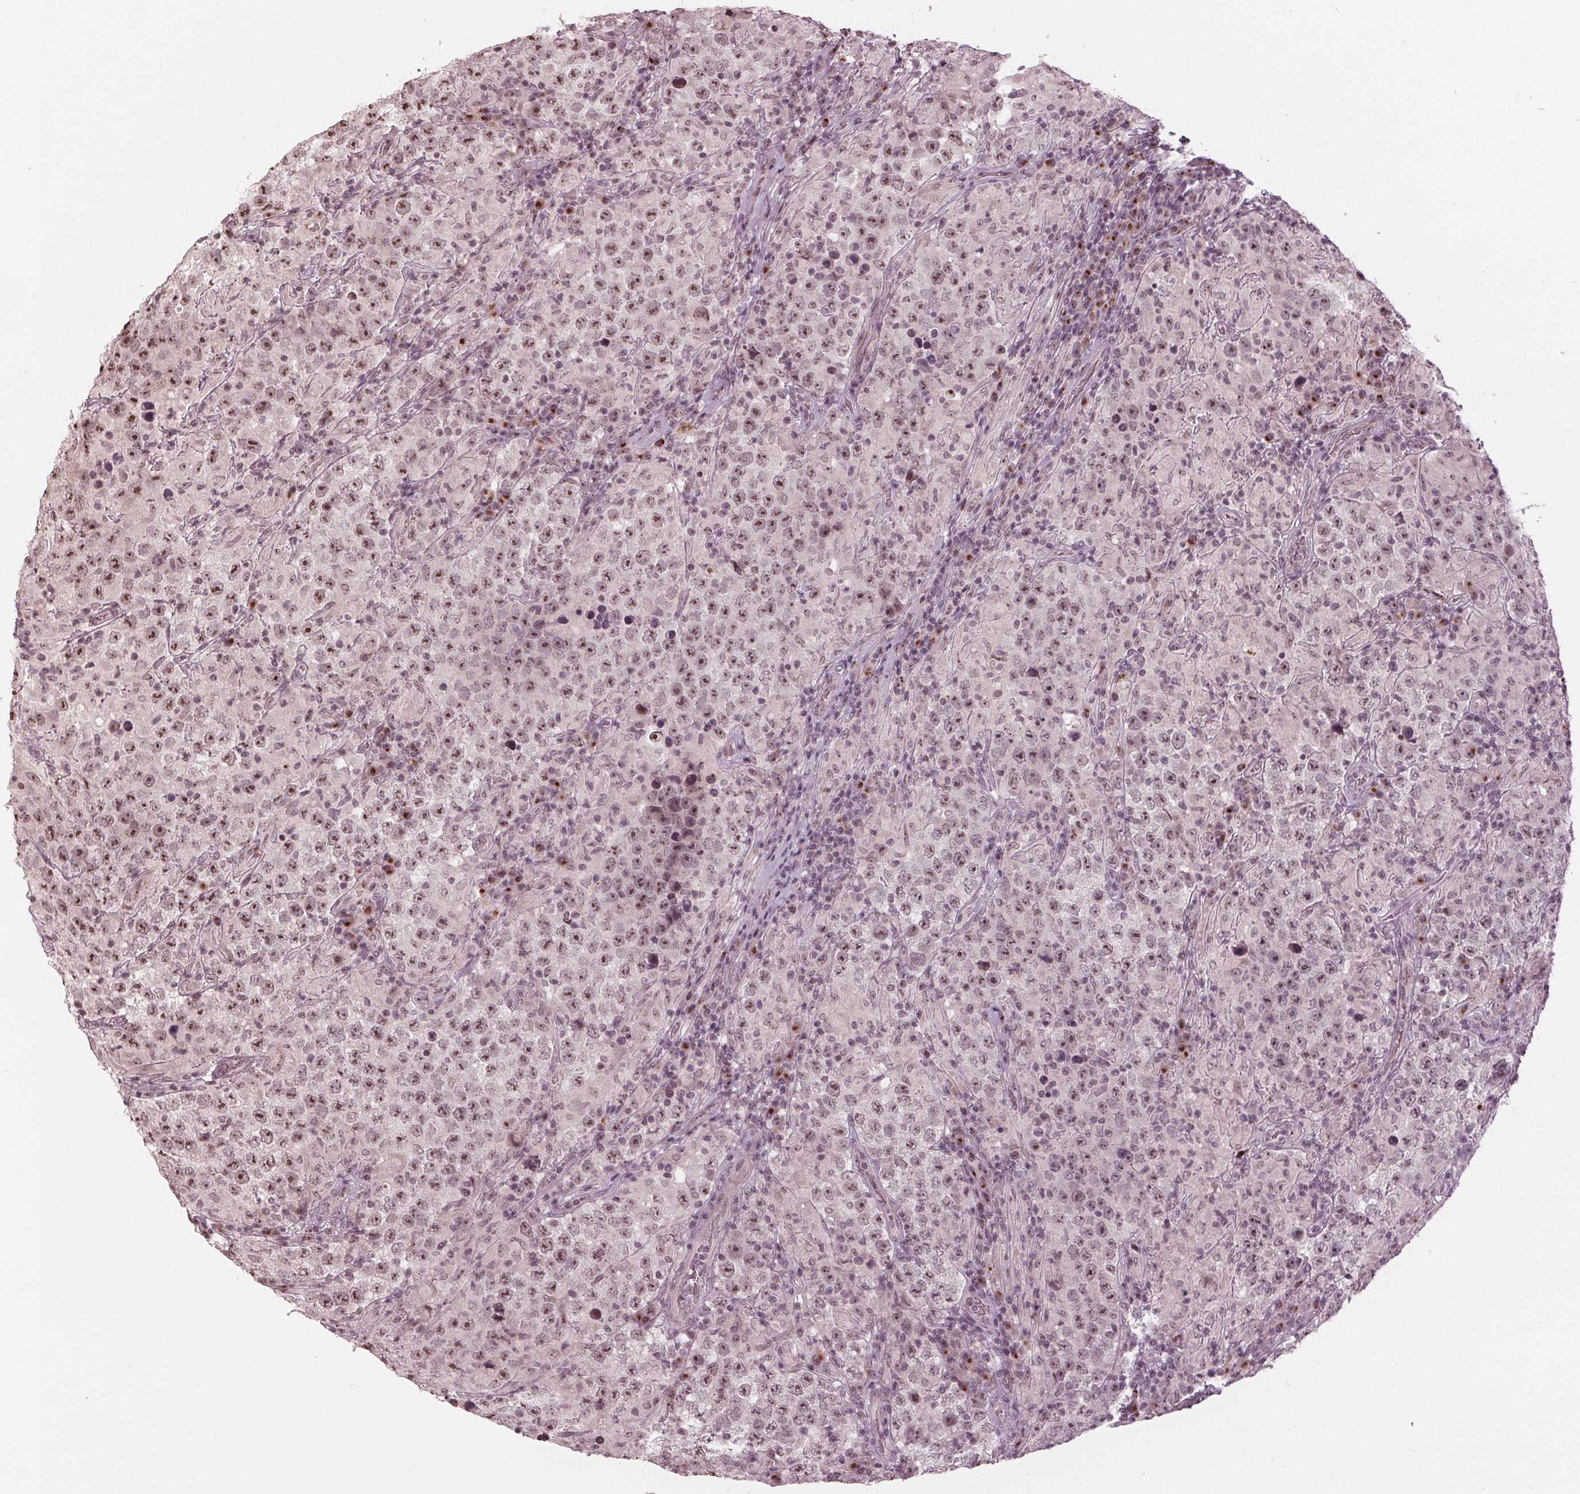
{"staining": {"intensity": "moderate", "quantity": ">75%", "location": "nuclear"}, "tissue": "testis cancer", "cell_type": "Tumor cells", "image_type": "cancer", "snomed": [{"axis": "morphology", "description": "Seminoma, NOS"}, {"axis": "morphology", "description": "Carcinoma, Embryonal, NOS"}, {"axis": "topography", "description": "Testis"}], "caption": "A medium amount of moderate nuclear staining is appreciated in approximately >75% of tumor cells in seminoma (testis) tissue. (DAB (3,3'-diaminobenzidine) = brown stain, brightfield microscopy at high magnification).", "gene": "SLX4", "patient": {"sex": "male", "age": 41}}